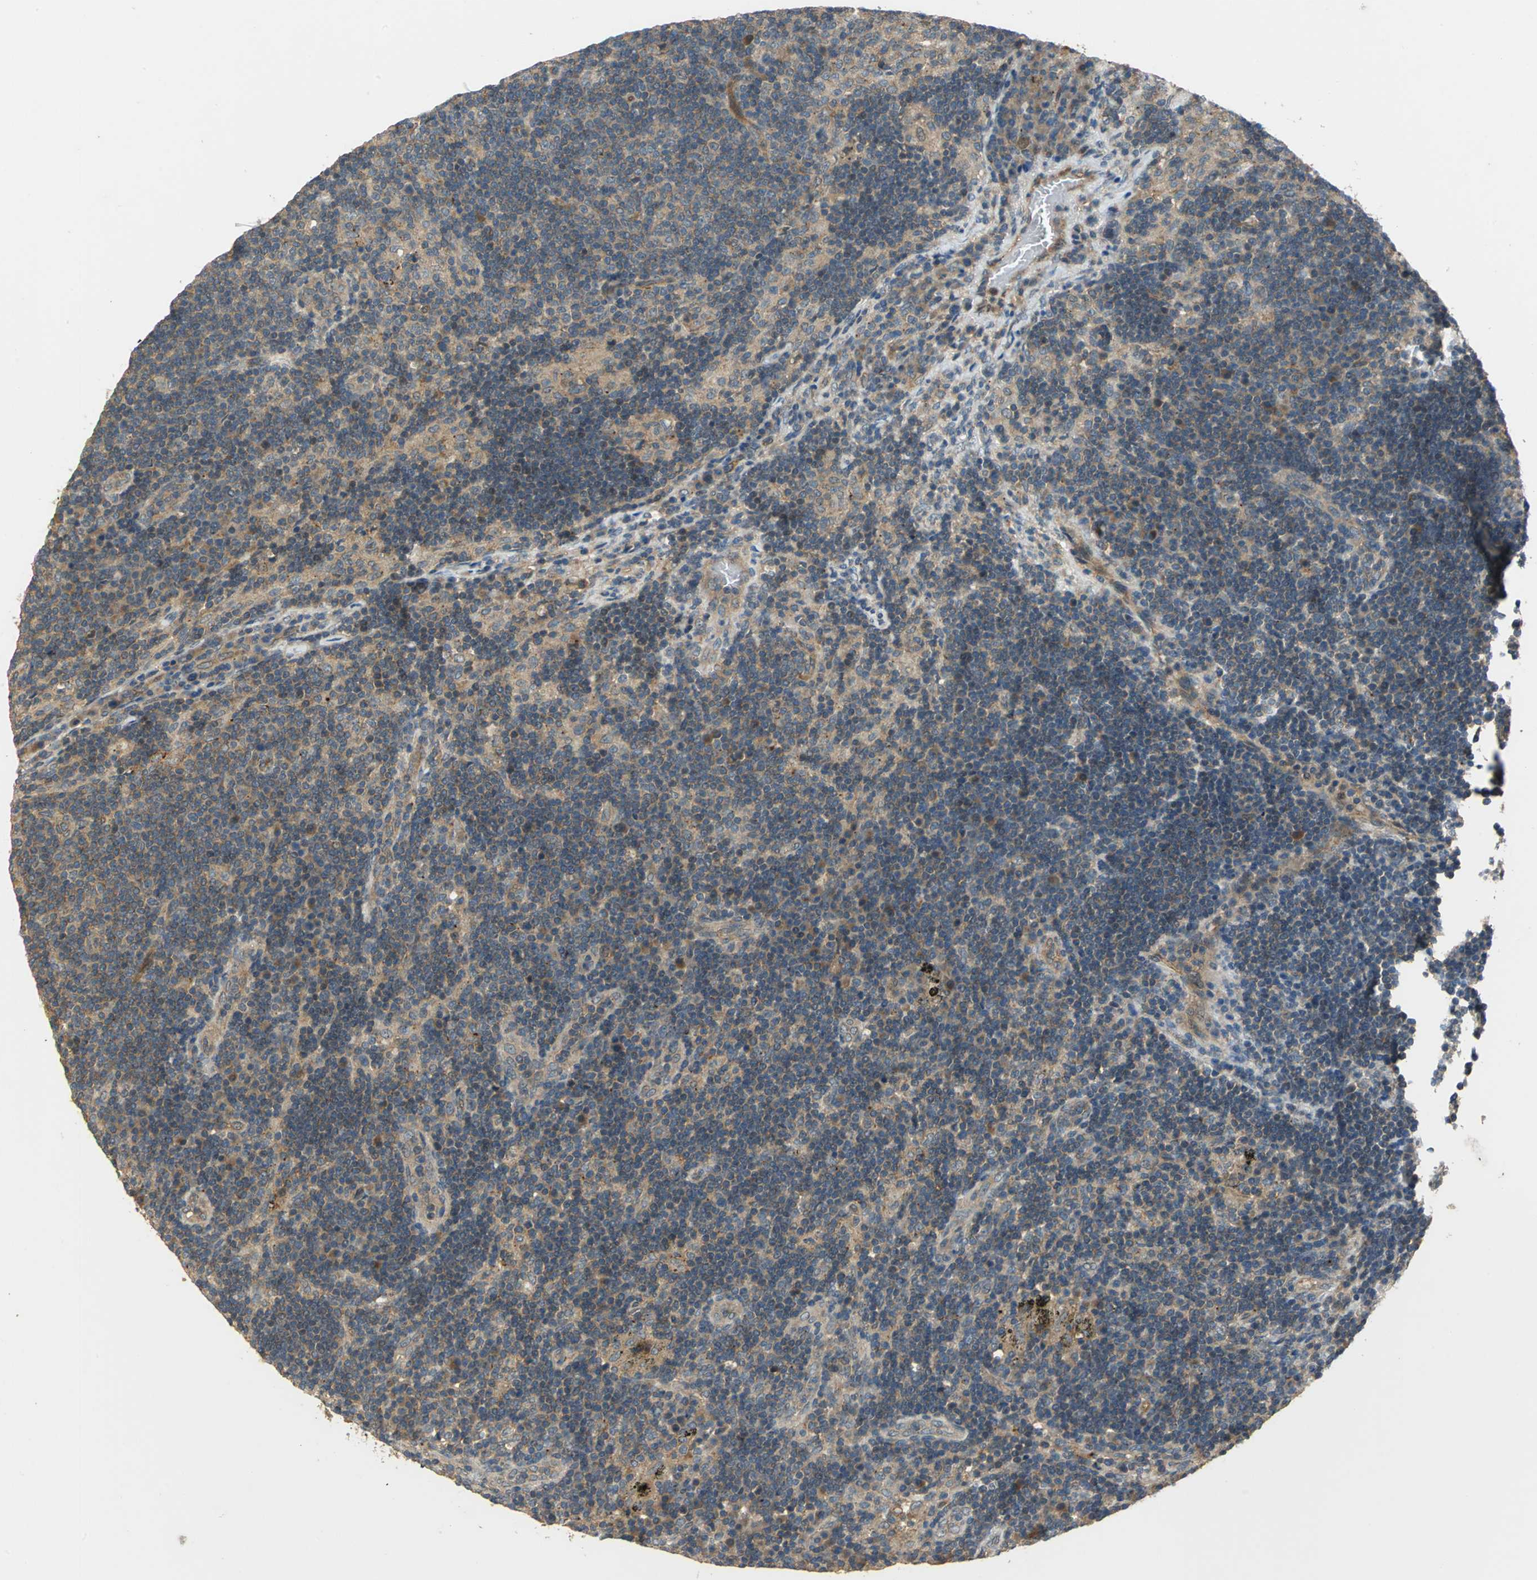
{"staining": {"intensity": "moderate", "quantity": ">75%", "location": "cytoplasmic/membranous"}, "tissue": "lymph node", "cell_type": "Germinal center cells", "image_type": "normal", "snomed": [{"axis": "morphology", "description": "Normal tissue, NOS"}, {"axis": "morphology", "description": "Squamous cell carcinoma, metastatic, NOS"}, {"axis": "topography", "description": "Lymph node"}], "caption": "Protein staining exhibits moderate cytoplasmic/membranous positivity in approximately >75% of germinal center cells in benign lymph node.", "gene": "EMCN", "patient": {"sex": "female", "age": 53}}